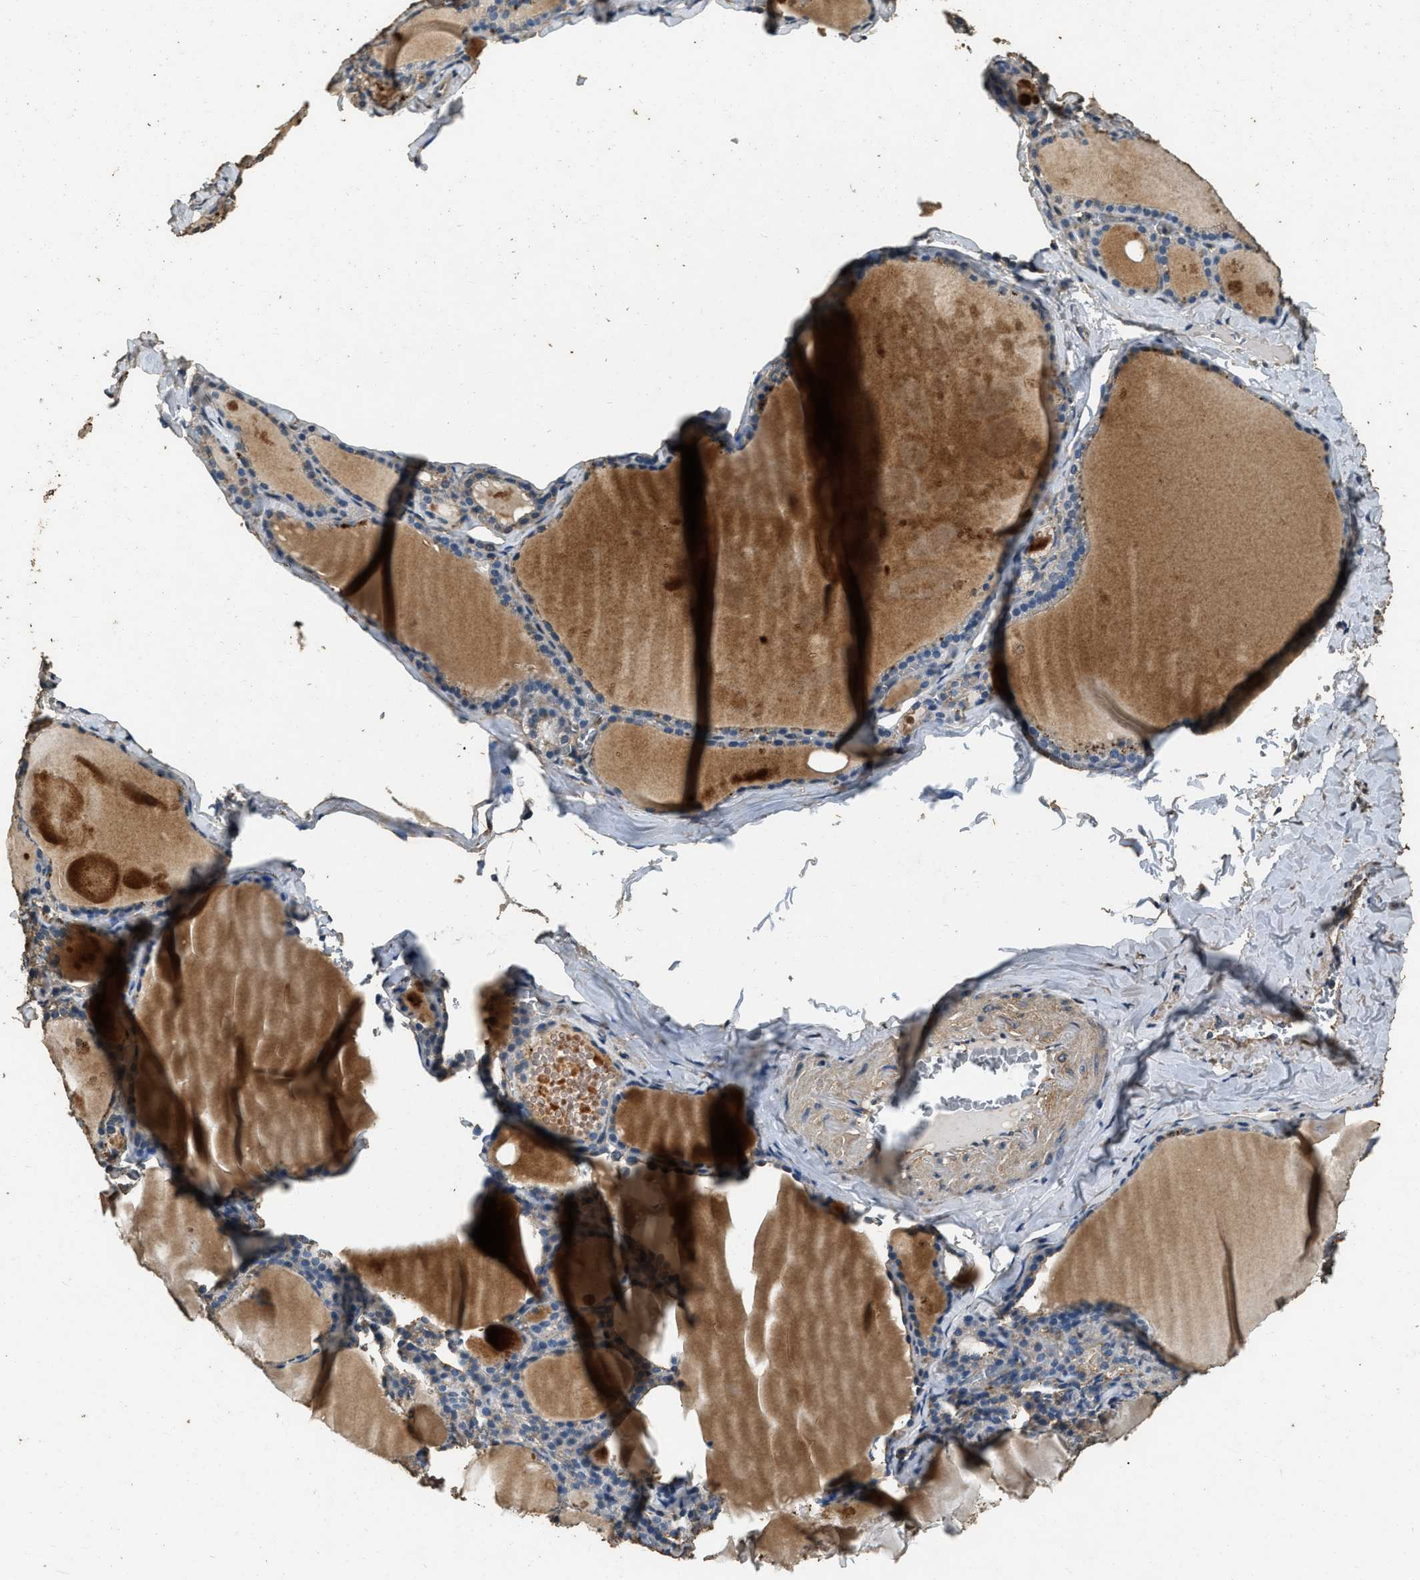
{"staining": {"intensity": "moderate", "quantity": ">75%", "location": "cytoplasmic/membranous"}, "tissue": "thyroid gland", "cell_type": "Glandular cells", "image_type": "normal", "snomed": [{"axis": "morphology", "description": "Normal tissue, NOS"}, {"axis": "topography", "description": "Thyroid gland"}], "caption": "Brown immunohistochemical staining in unremarkable human thyroid gland reveals moderate cytoplasmic/membranous expression in approximately >75% of glandular cells. Nuclei are stained in blue.", "gene": "MIB1", "patient": {"sex": "male", "age": 56}}